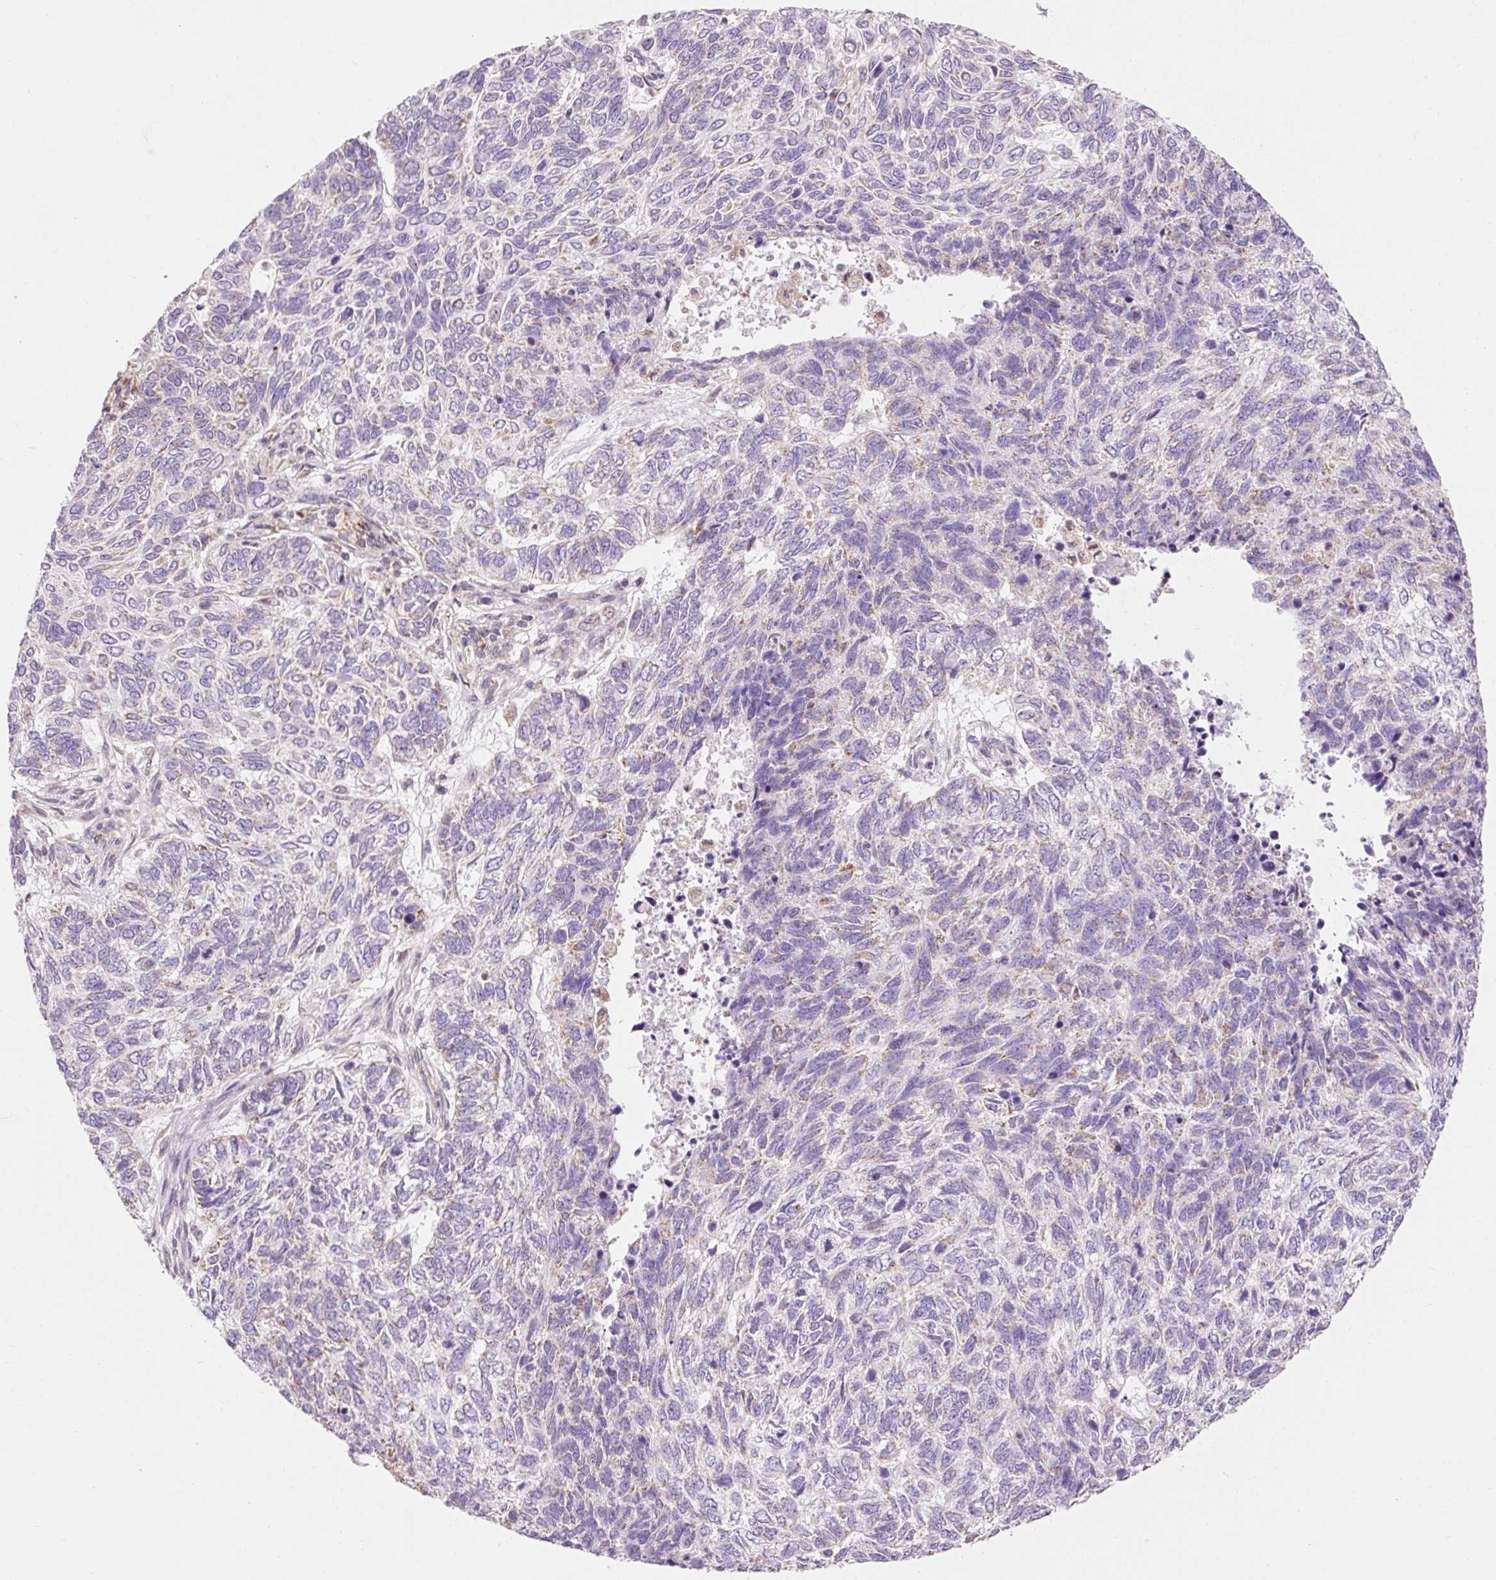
{"staining": {"intensity": "weak", "quantity": "<25%", "location": "cytoplasmic/membranous"}, "tissue": "skin cancer", "cell_type": "Tumor cells", "image_type": "cancer", "snomed": [{"axis": "morphology", "description": "Basal cell carcinoma"}, {"axis": "topography", "description": "Skin"}], "caption": "Human skin cancer (basal cell carcinoma) stained for a protein using immunohistochemistry reveals no positivity in tumor cells.", "gene": "IMMT", "patient": {"sex": "female", "age": 65}}